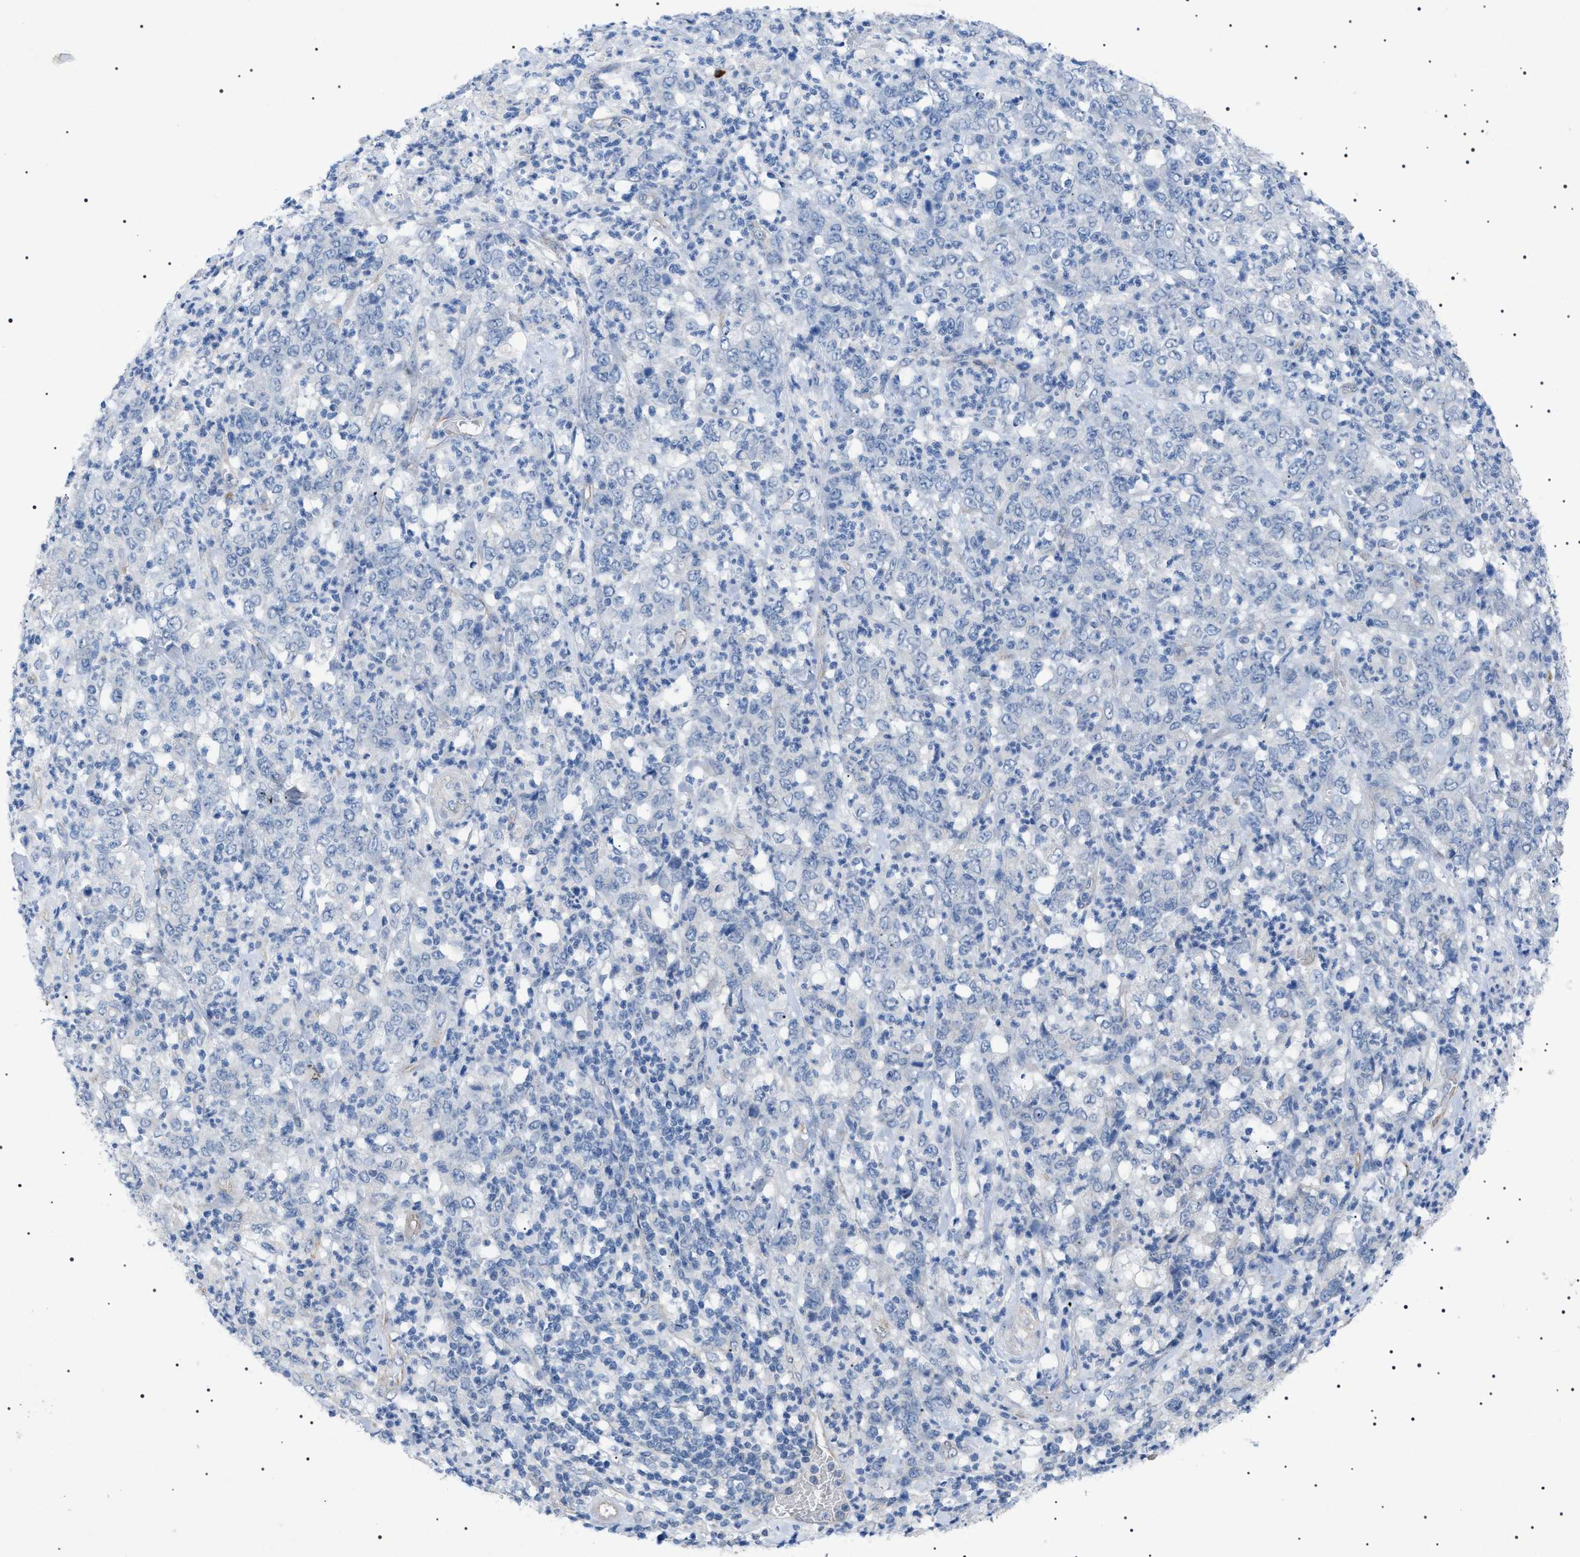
{"staining": {"intensity": "negative", "quantity": "none", "location": "none"}, "tissue": "stomach cancer", "cell_type": "Tumor cells", "image_type": "cancer", "snomed": [{"axis": "morphology", "description": "Adenocarcinoma, NOS"}, {"axis": "topography", "description": "Stomach, lower"}], "caption": "Protein analysis of adenocarcinoma (stomach) reveals no significant positivity in tumor cells.", "gene": "ADAMTS1", "patient": {"sex": "female", "age": 71}}